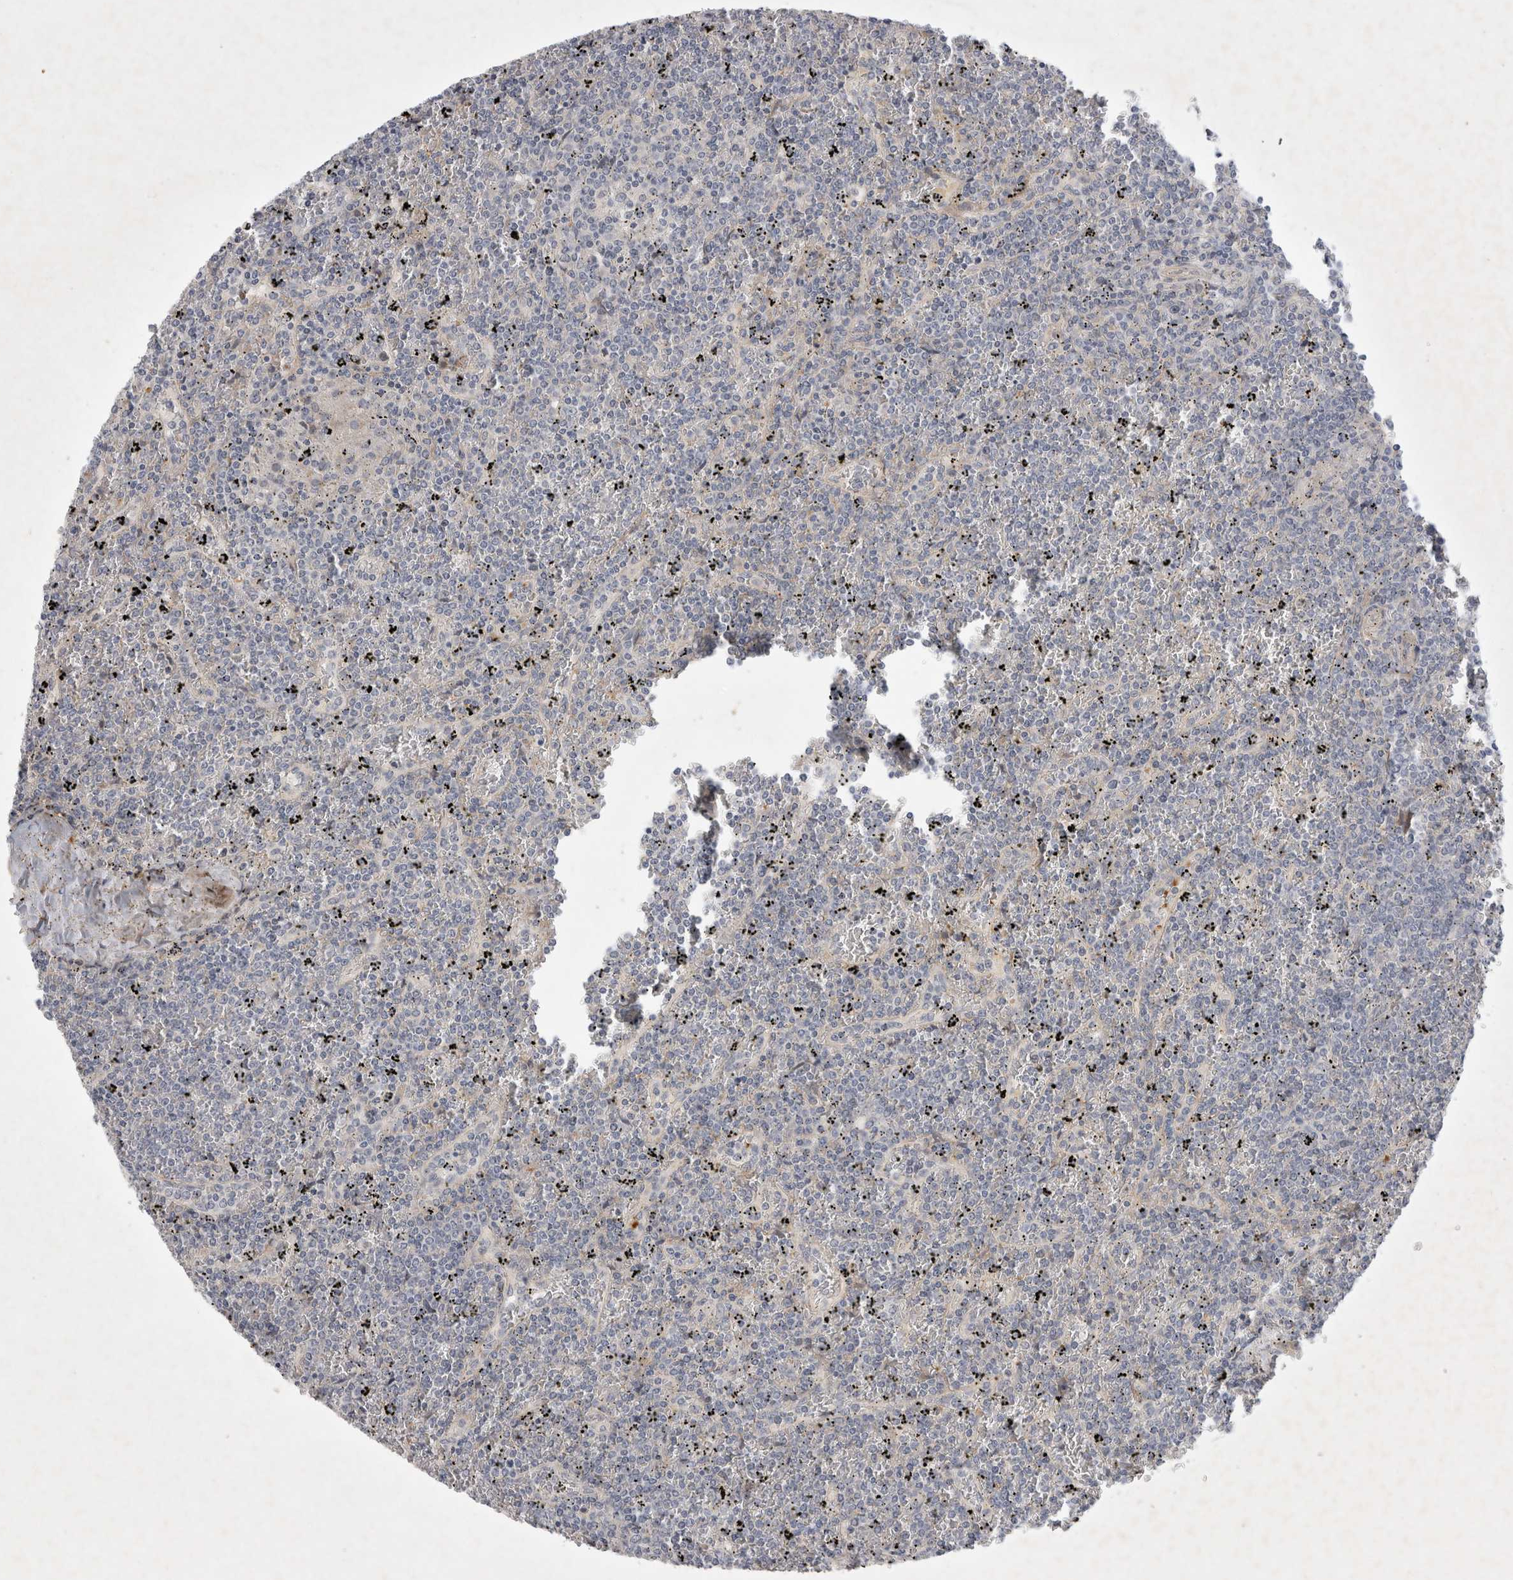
{"staining": {"intensity": "negative", "quantity": "none", "location": "none"}, "tissue": "lymphoma", "cell_type": "Tumor cells", "image_type": "cancer", "snomed": [{"axis": "morphology", "description": "Malignant lymphoma, non-Hodgkin's type, Low grade"}, {"axis": "topography", "description": "Spleen"}], "caption": "This micrograph is of lymphoma stained with immunohistochemistry (IHC) to label a protein in brown with the nuclei are counter-stained blue. There is no expression in tumor cells.", "gene": "BZW2", "patient": {"sex": "female", "age": 19}}